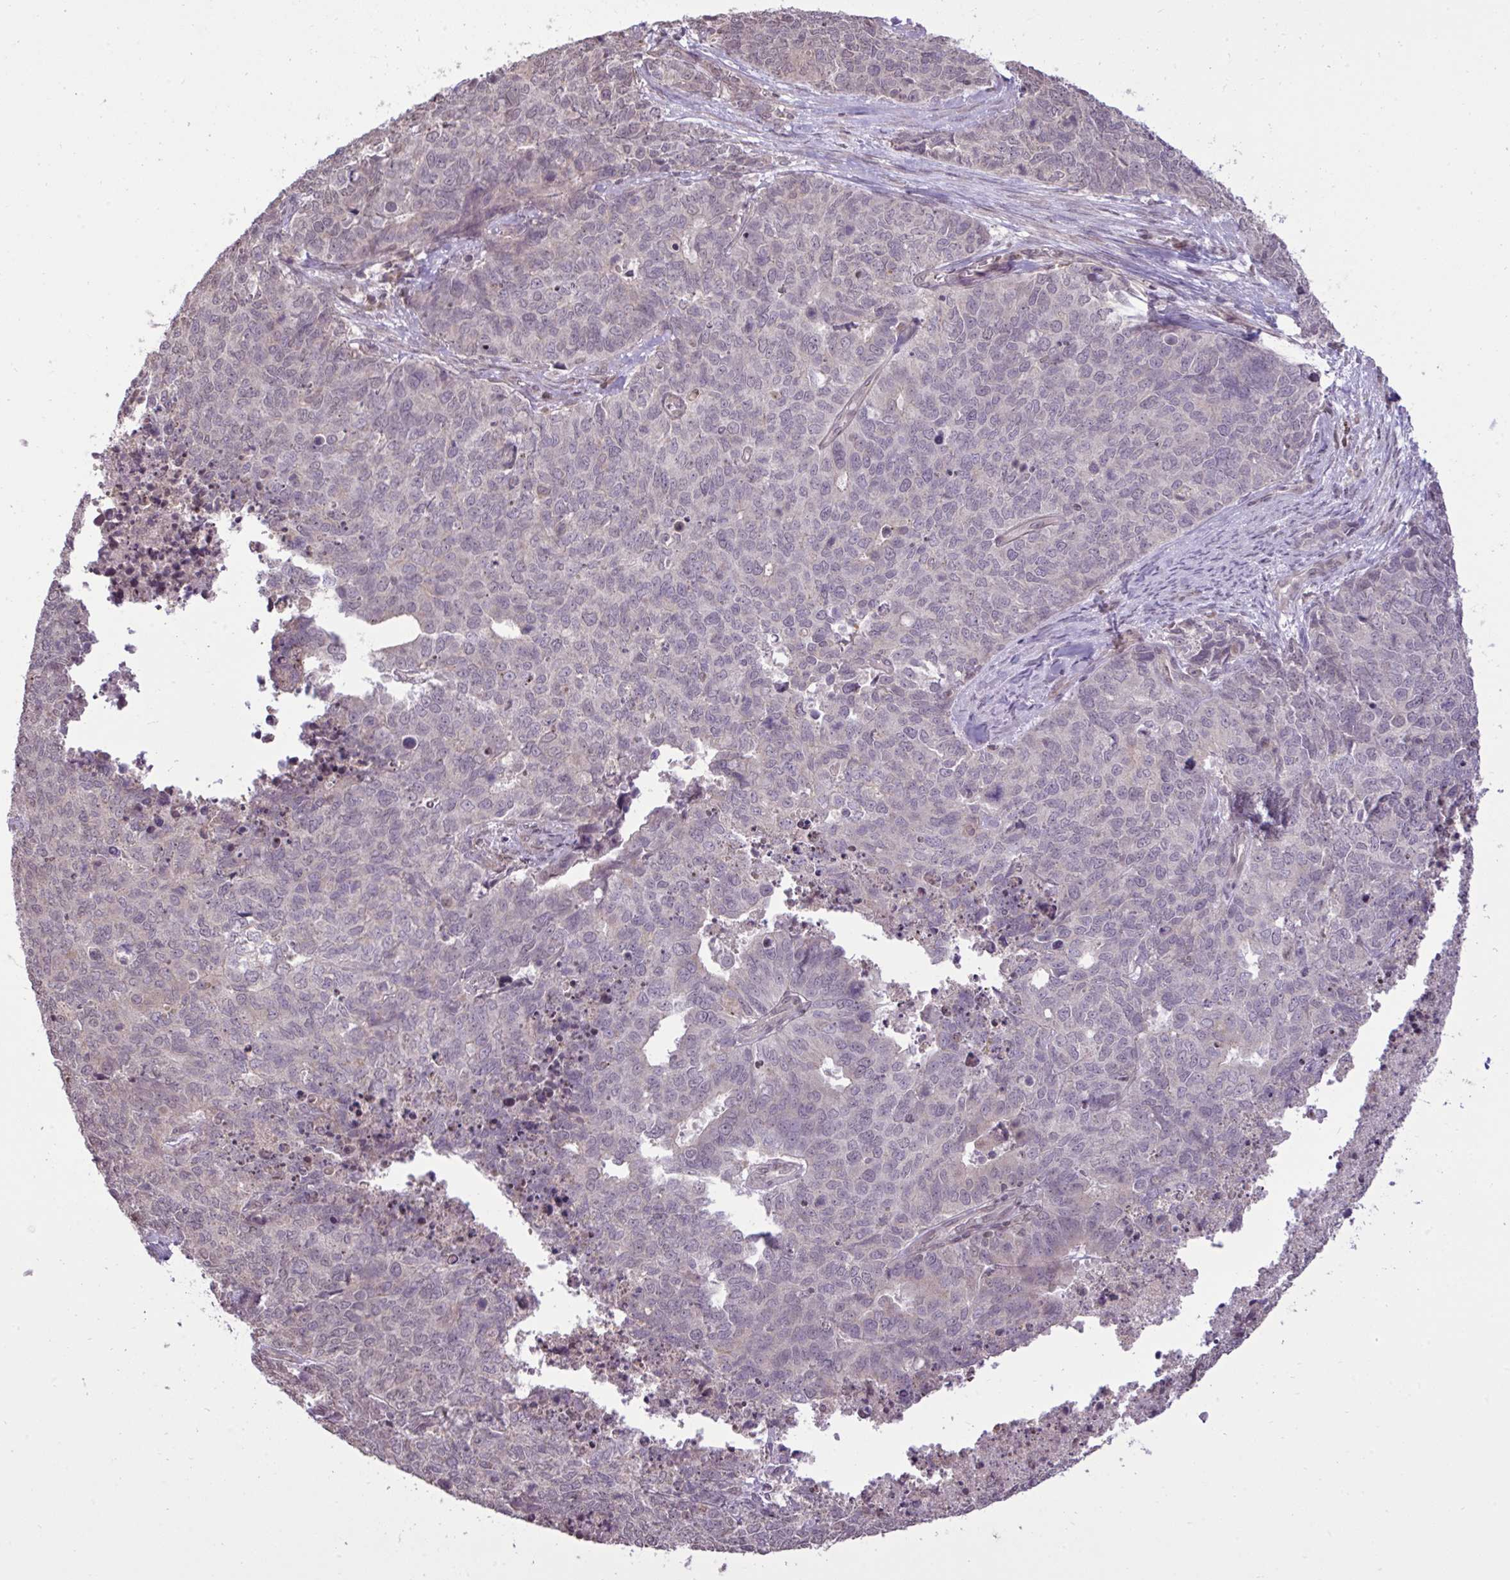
{"staining": {"intensity": "negative", "quantity": "none", "location": "none"}, "tissue": "cervical cancer", "cell_type": "Tumor cells", "image_type": "cancer", "snomed": [{"axis": "morphology", "description": "Adenocarcinoma, NOS"}, {"axis": "topography", "description": "Cervix"}], "caption": "This is an IHC image of human cervical adenocarcinoma. There is no staining in tumor cells.", "gene": "CYP20A1", "patient": {"sex": "female", "age": 63}}